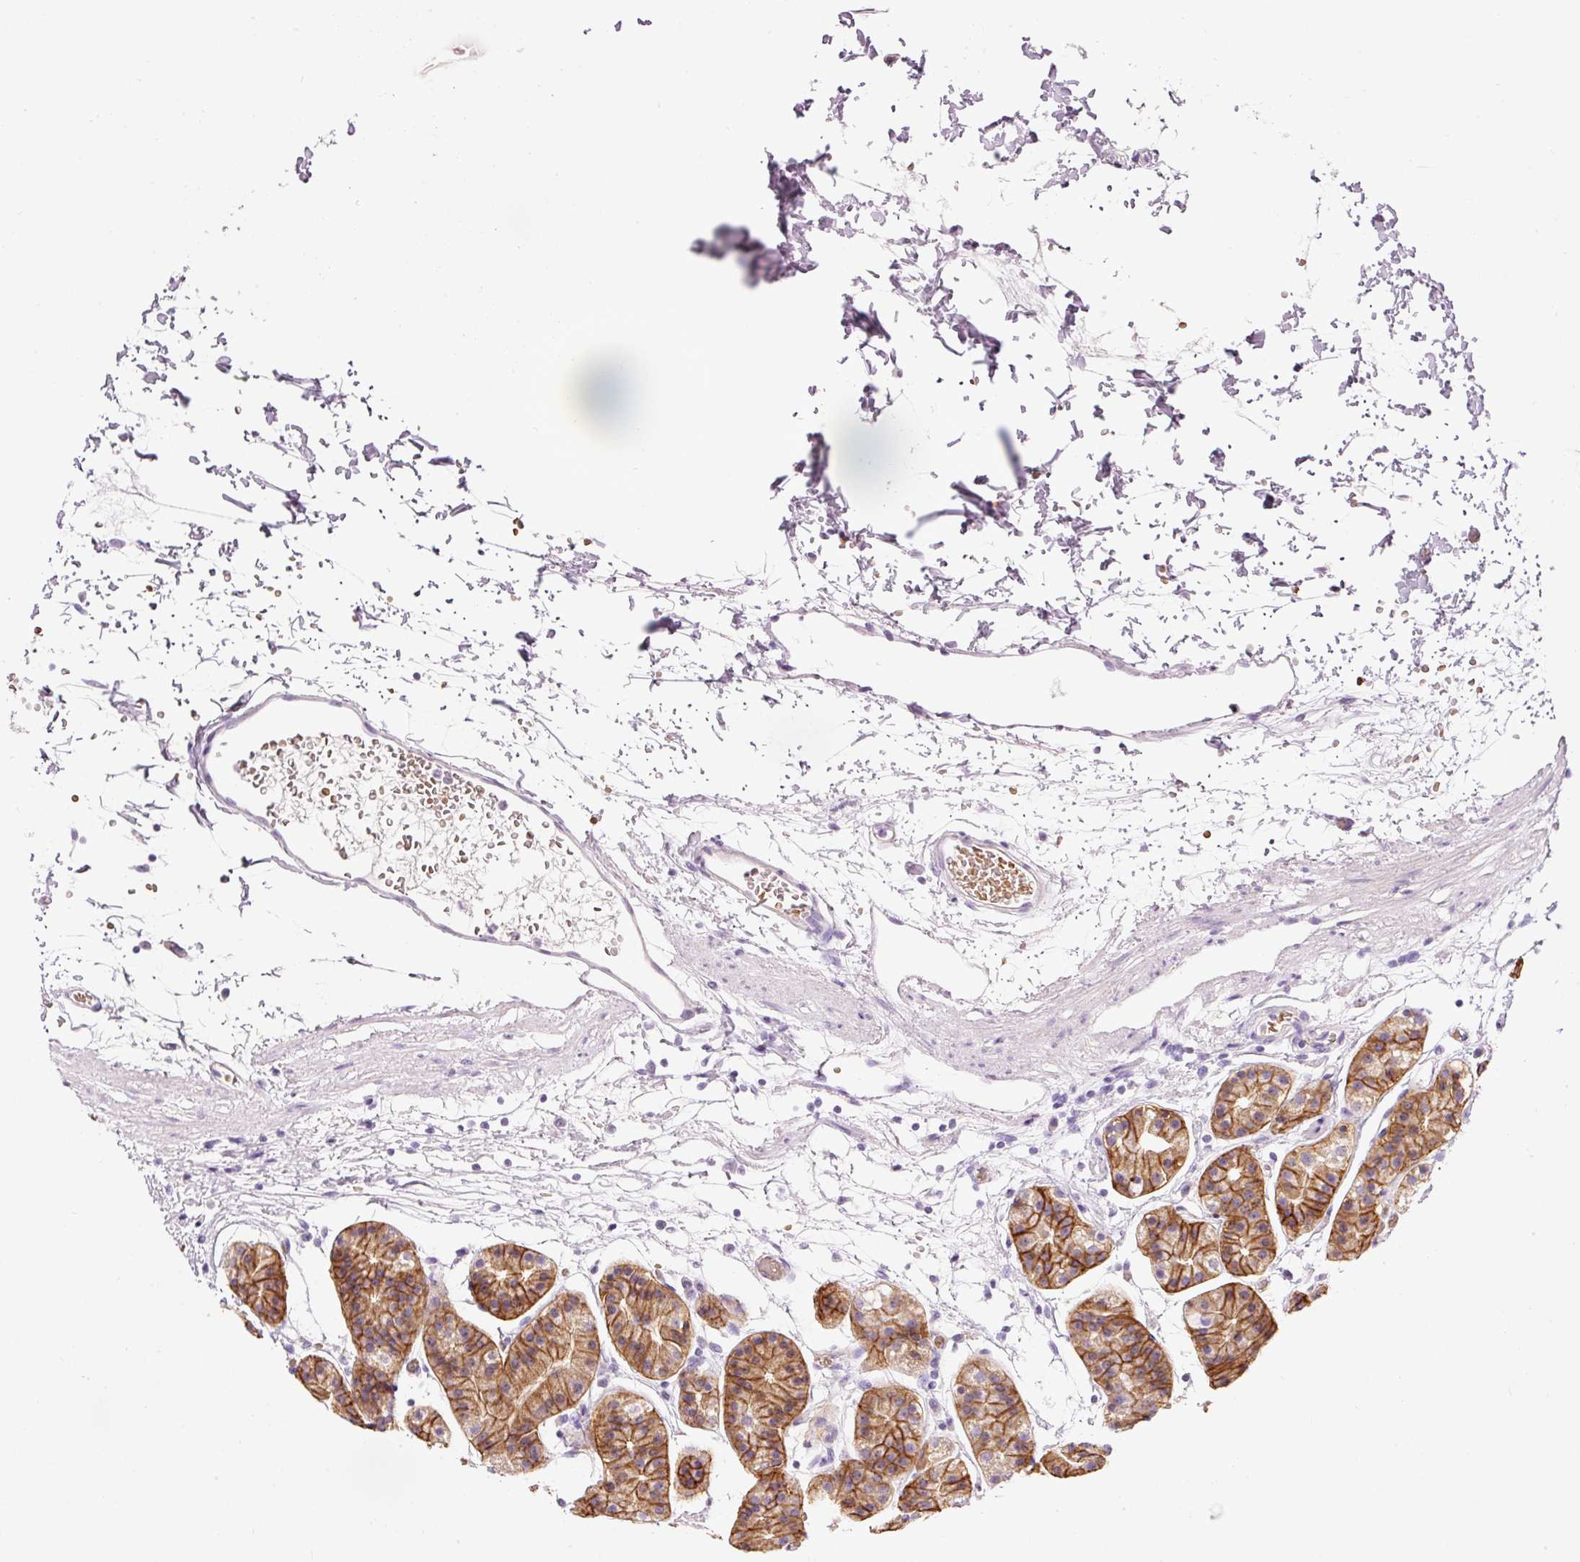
{"staining": {"intensity": "strong", "quantity": ">75%", "location": "cytoplasmic/membranous"}, "tissue": "stomach", "cell_type": "Glandular cells", "image_type": "normal", "snomed": [{"axis": "morphology", "description": "Normal tissue, NOS"}, {"axis": "topography", "description": "Stomach"}], "caption": "Immunohistochemical staining of normal stomach displays high levels of strong cytoplasmic/membranous expression in approximately >75% of glandular cells. (IHC, brightfield microscopy, high magnification).", "gene": "DHRS11", "patient": {"sex": "female", "age": 57}}